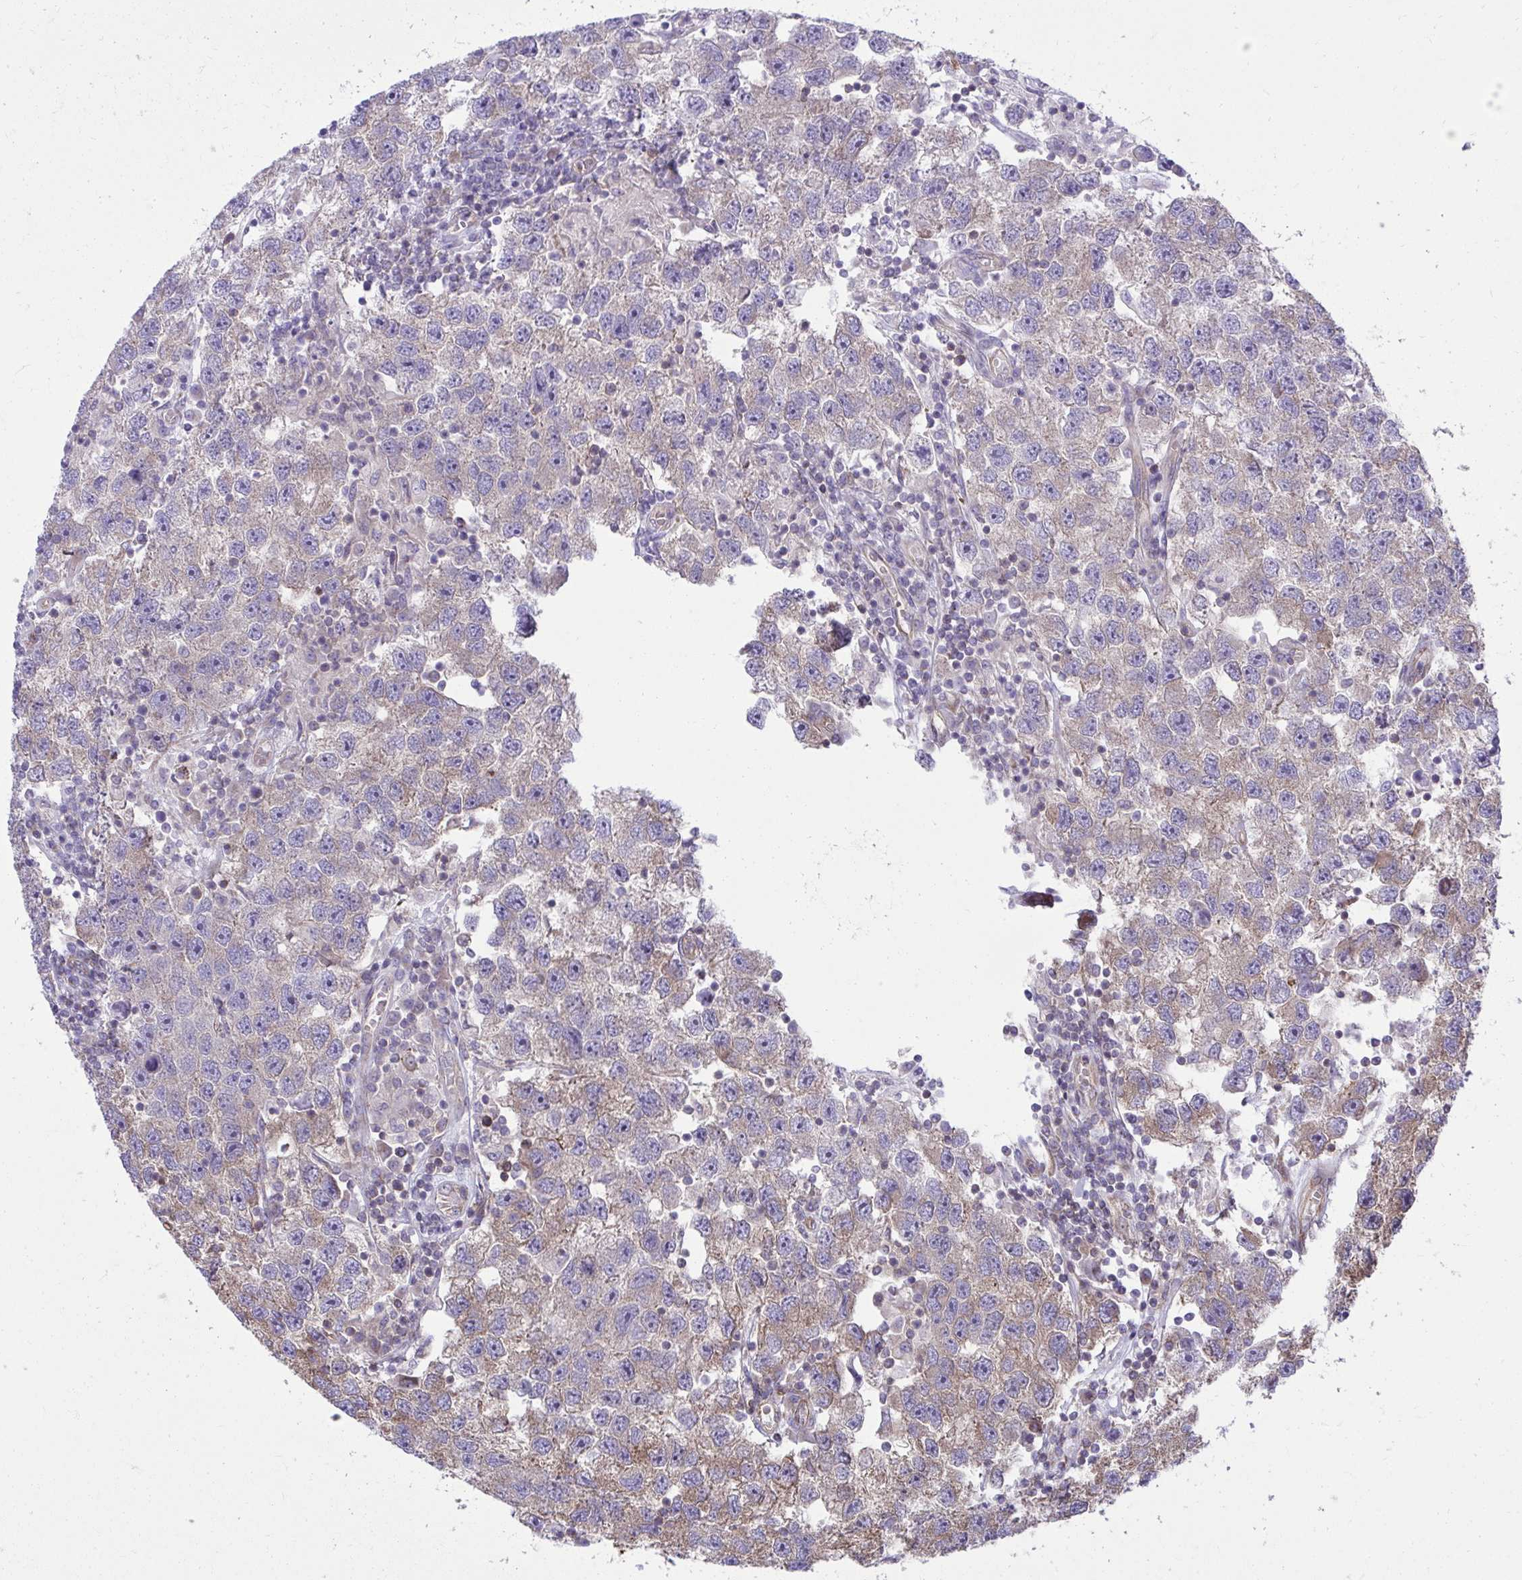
{"staining": {"intensity": "weak", "quantity": "<25%", "location": "cytoplasmic/membranous"}, "tissue": "testis cancer", "cell_type": "Tumor cells", "image_type": "cancer", "snomed": [{"axis": "morphology", "description": "Seminoma, NOS"}, {"axis": "topography", "description": "Testis"}], "caption": "IHC micrograph of neoplastic tissue: human testis seminoma stained with DAB reveals no significant protein staining in tumor cells.", "gene": "NMNAT3", "patient": {"sex": "male", "age": 26}}